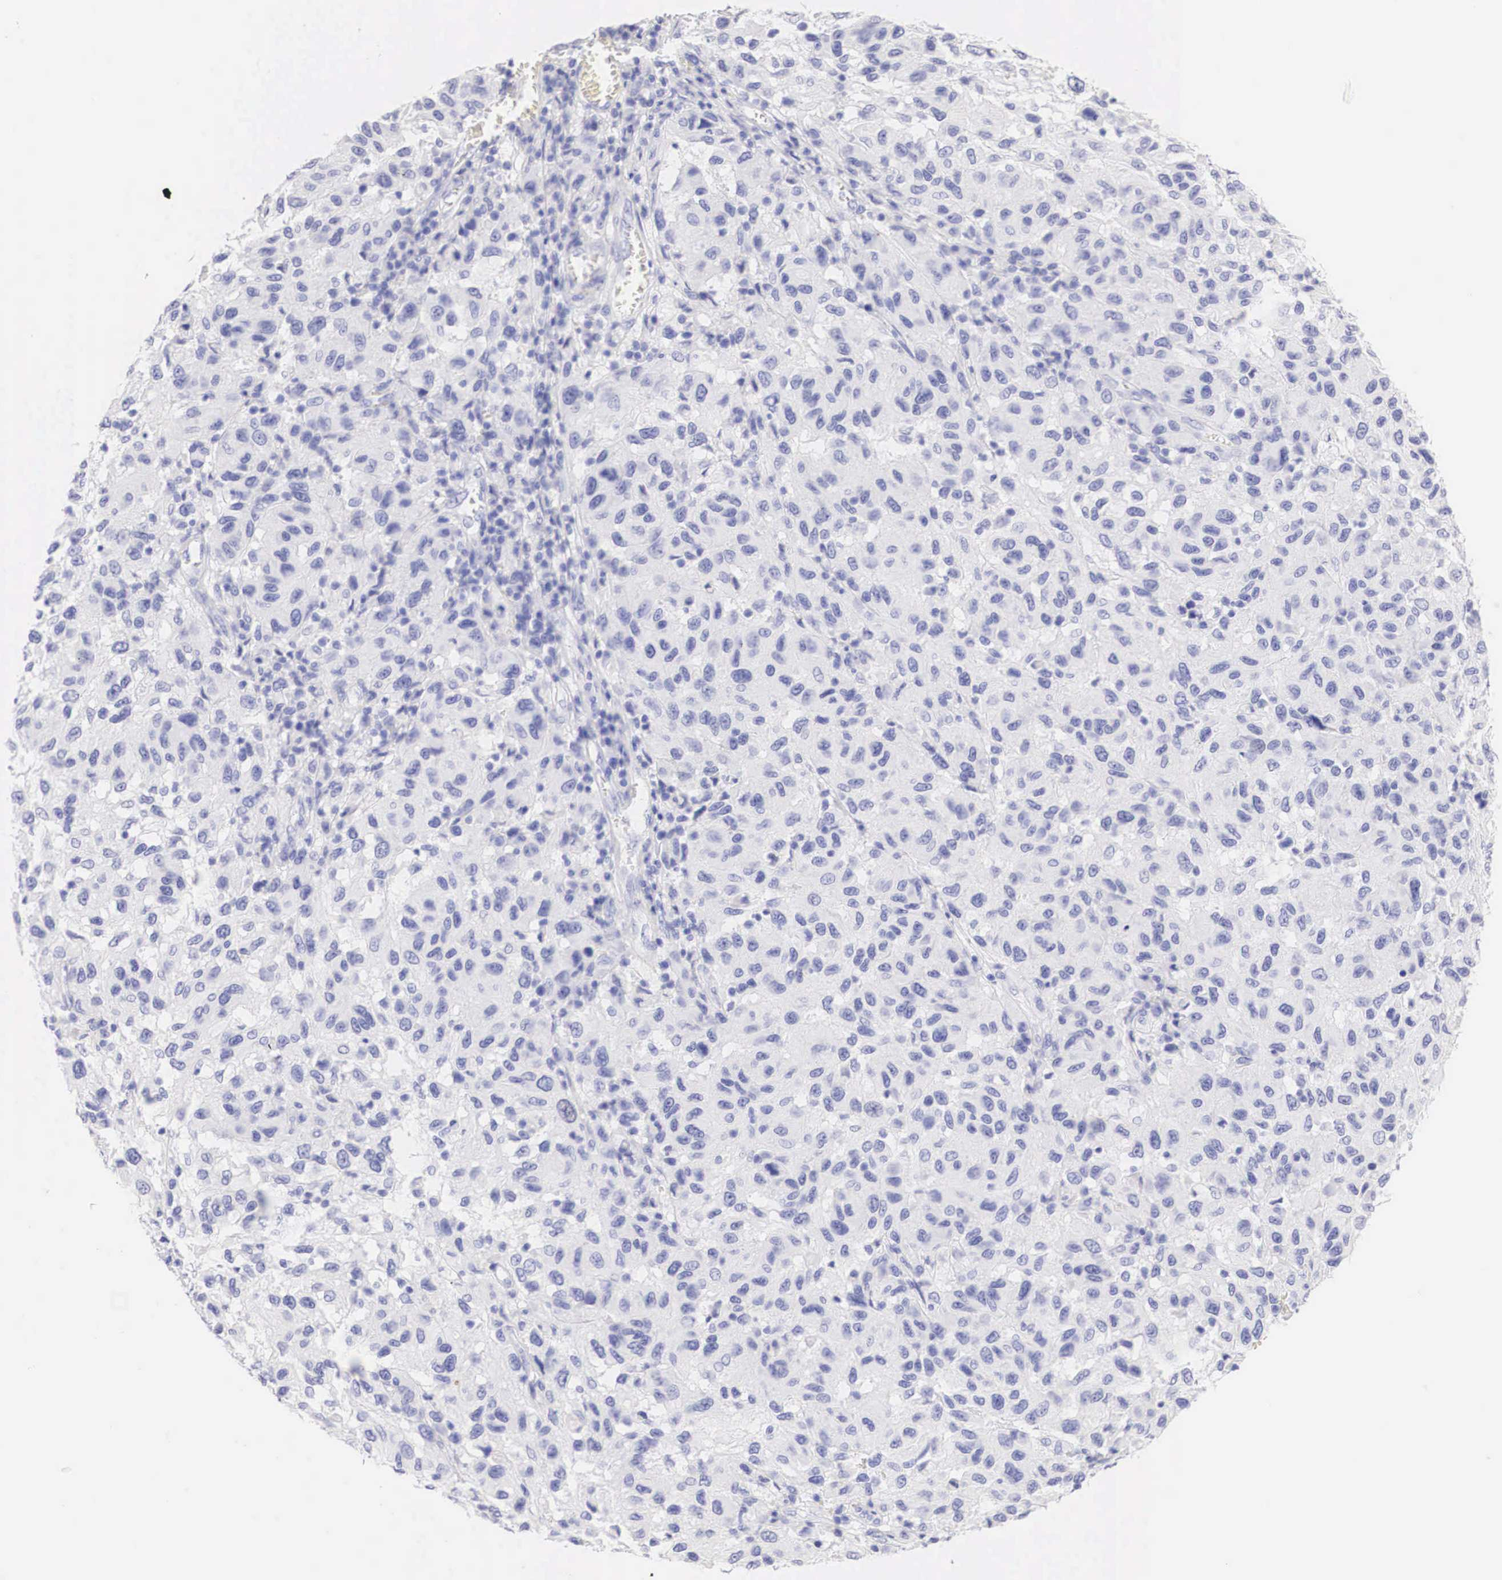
{"staining": {"intensity": "negative", "quantity": "none", "location": "none"}, "tissue": "melanoma", "cell_type": "Tumor cells", "image_type": "cancer", "snomed": [{"axis": "morphology", "description": "Malignant melanoma, NOS"}, {"axis": "topography", "description": "Skin"}], "caption": "High power microscopy micrograph of an immunohistochemistry image of malignant melanoma, revealing no significant positivity in tumor cells. (Immunohistochemistry, brightfield microscopy, high magnification).", "gene": "ERBB2", "patient": {"sex": "female", "age": 77}}